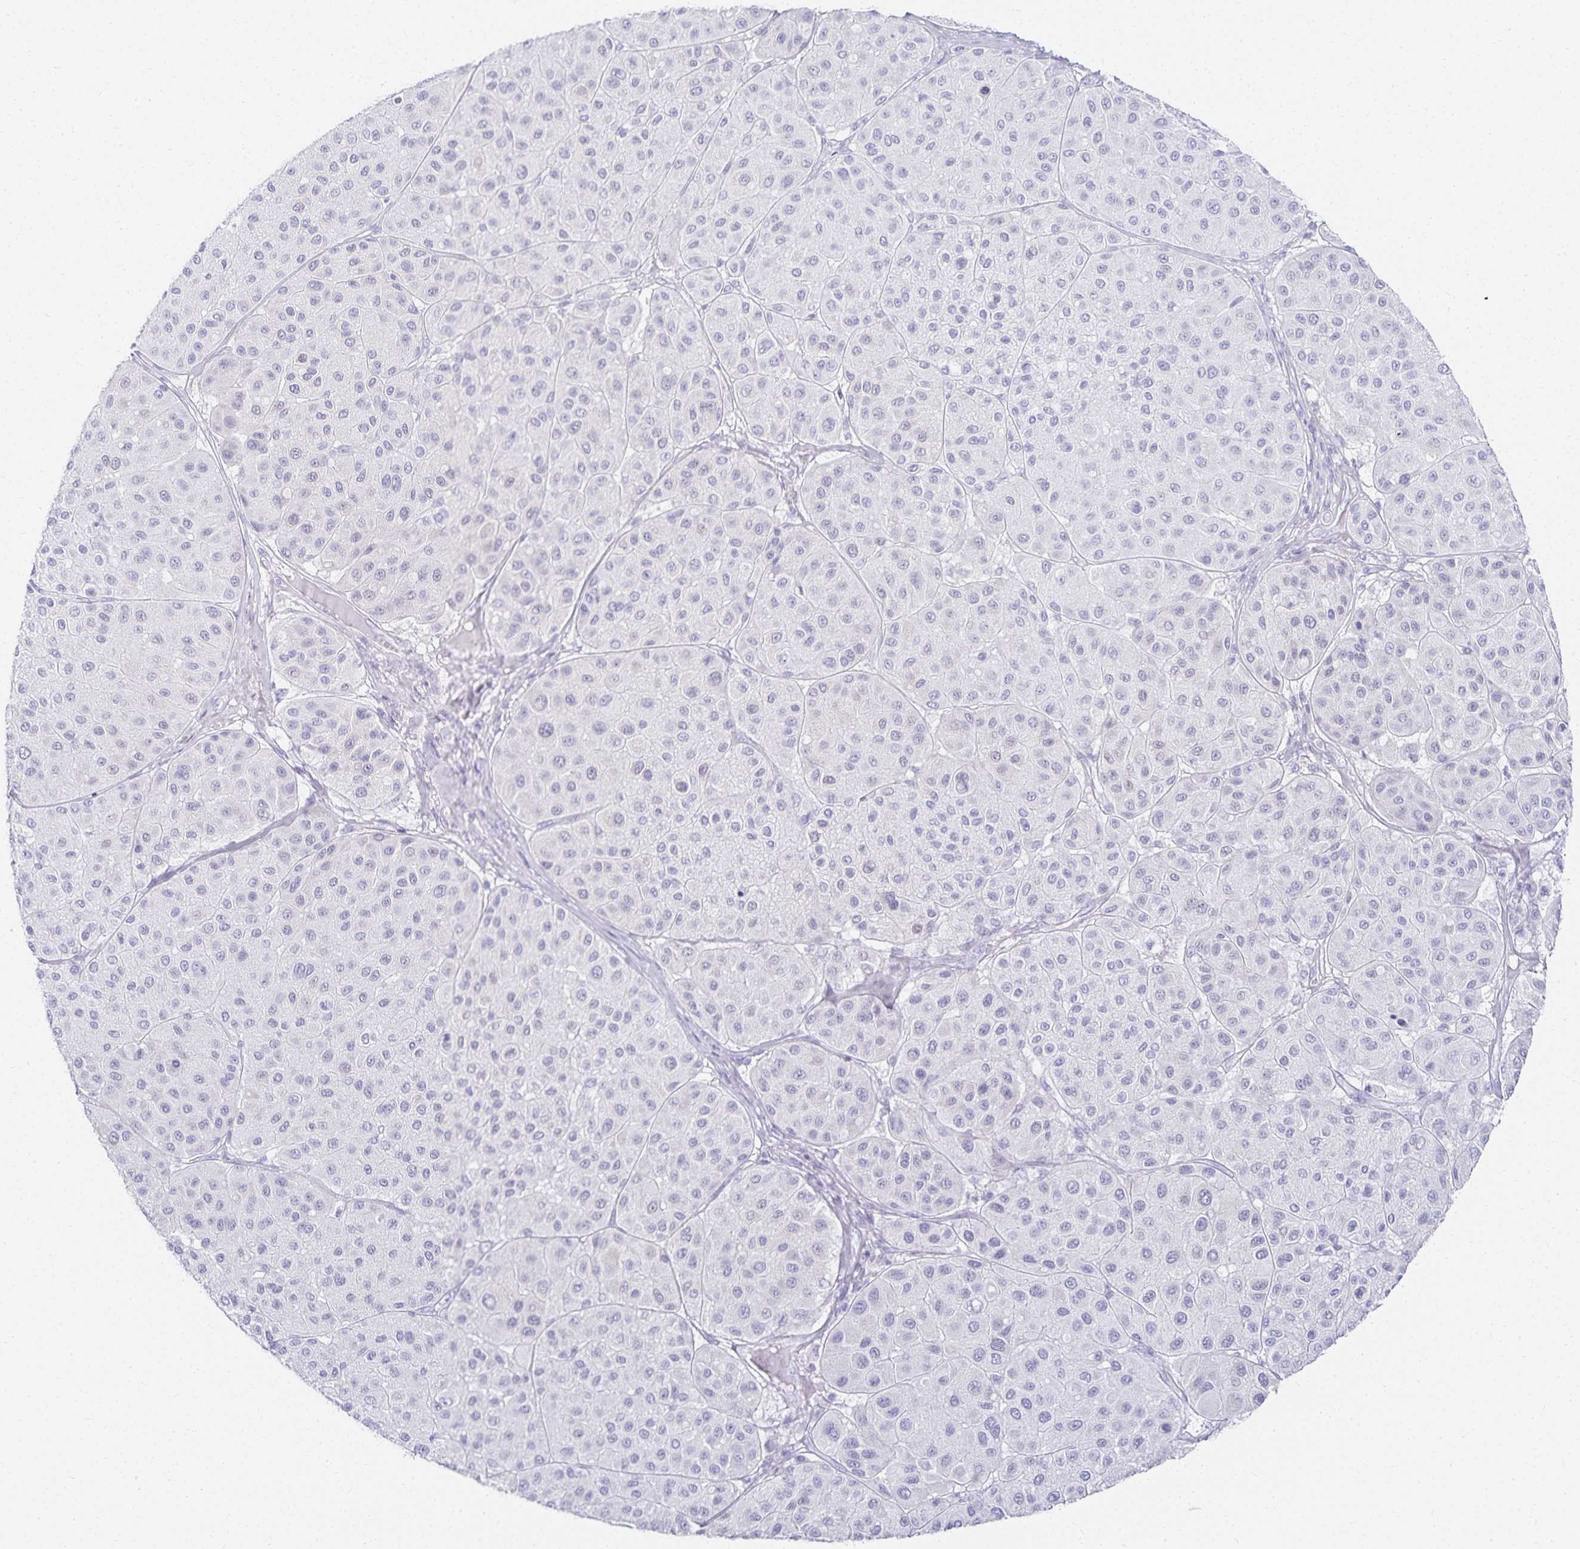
{"staining": {"intensity": "negative", "quantity": "none", "location": "none"}, "tissue": "melanoma", "cell_type": "Tumor cells", "image_type": "cancer", "snomed": [{"axis": "morphology", "description": "Malignant melanoma, Metastatic site"}, {"axis": "topography", "description": "Smooth muscle"}], "caption": "Malignant melanoma (metastatic site) stained for a protein using IHC shows no positivity tumor cells.", "gene": "GP2", "patient": {"sex": "male", "age": 41}}